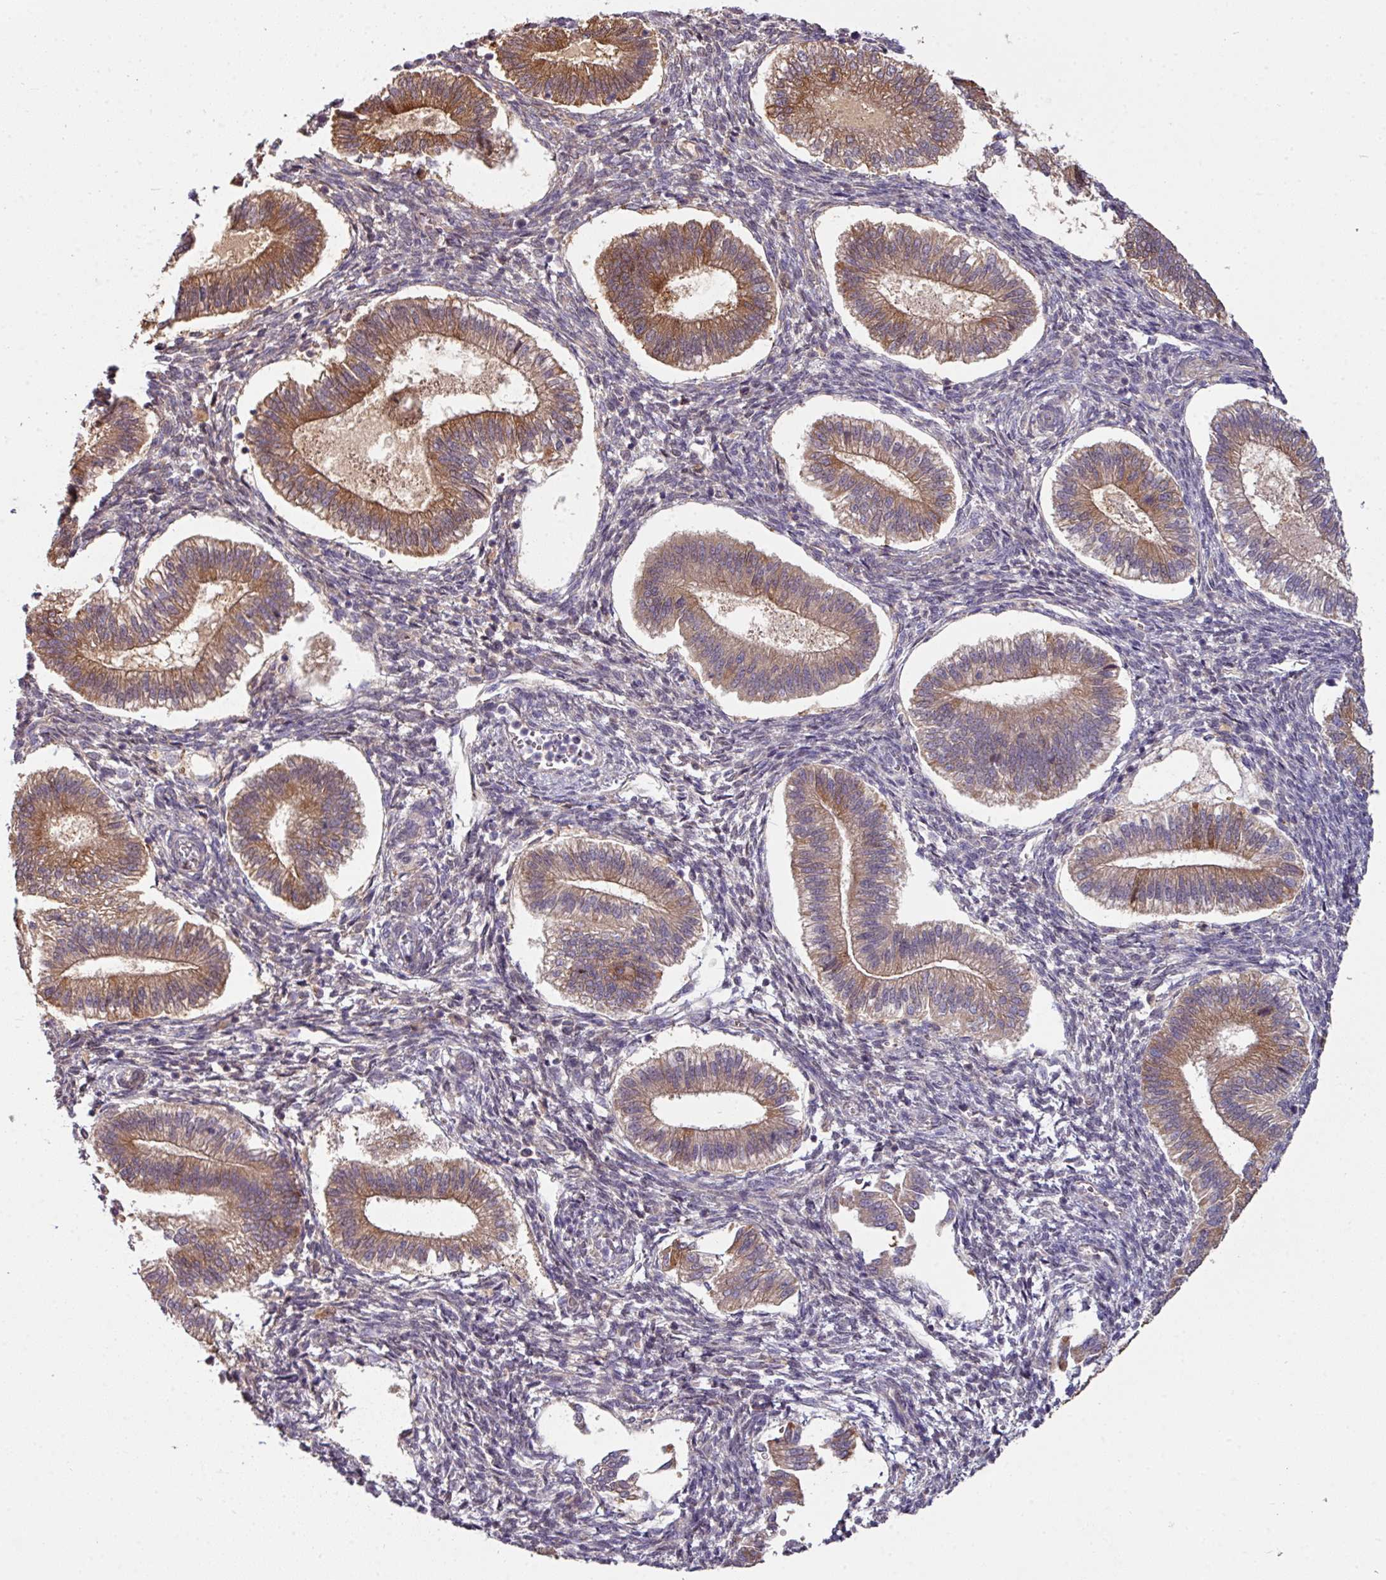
{"staining": {"intensity": "negative", "quantity": "none", "location": "none"}, "tissue": "endometrium", "cell_type": "Cells in endometrial stroma", "image_type": "normal", "snomed": [{"axis": "morphology", "description": "Normal tissue, NOS"}, {"axis": "topography", "description": "Endometrium"}], "caption": "Cells in endometrial stroma show no significant protein positivity in benign endometrium. (DAB (3,3'-diaminobenzidine) immunohistochemistry with hematoxylin counter stain).", "gene": "SLAMF6", "patient": {"sex": "female", "age": 25}}